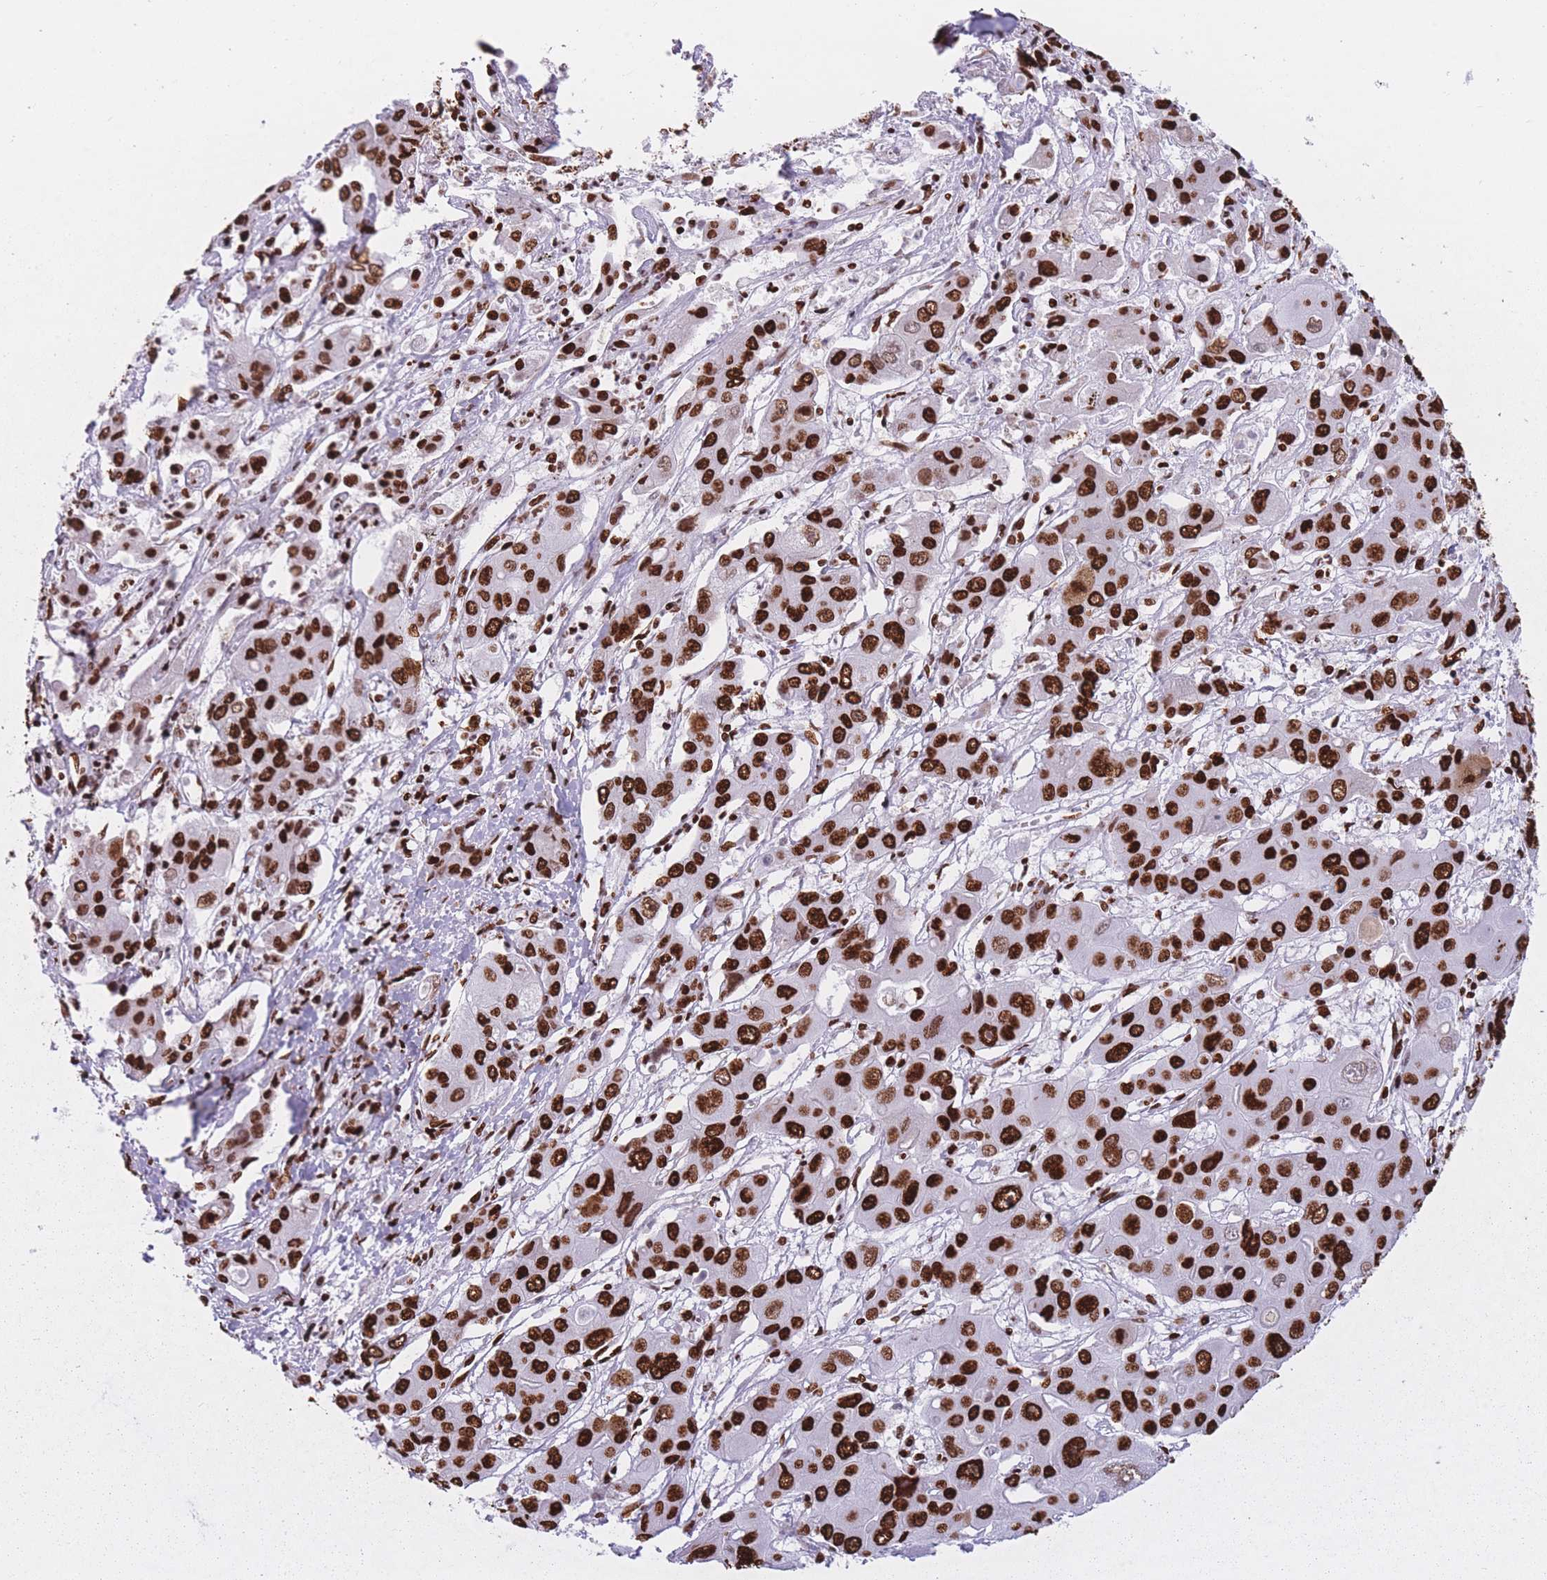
{"staining": {"intensity": "strong", "quantity": ">75%", "location": "nuclear"}, "tissue": "liver cancer", "cell_type": "Tumor cells", "image_type": "cancer", "snomed": [{"axis": "morphology", "description": "Cholangiocarcinoma"}, {"axis": "topography", "description": "Liver"}], "caption": "Strong nuclear expression is present in approximately >75% of tumor cells in liver cancer (cholangiocarcinoma).", "gene": "HNRNPUL1", "patient": {"sex": "male", "age": 67}}